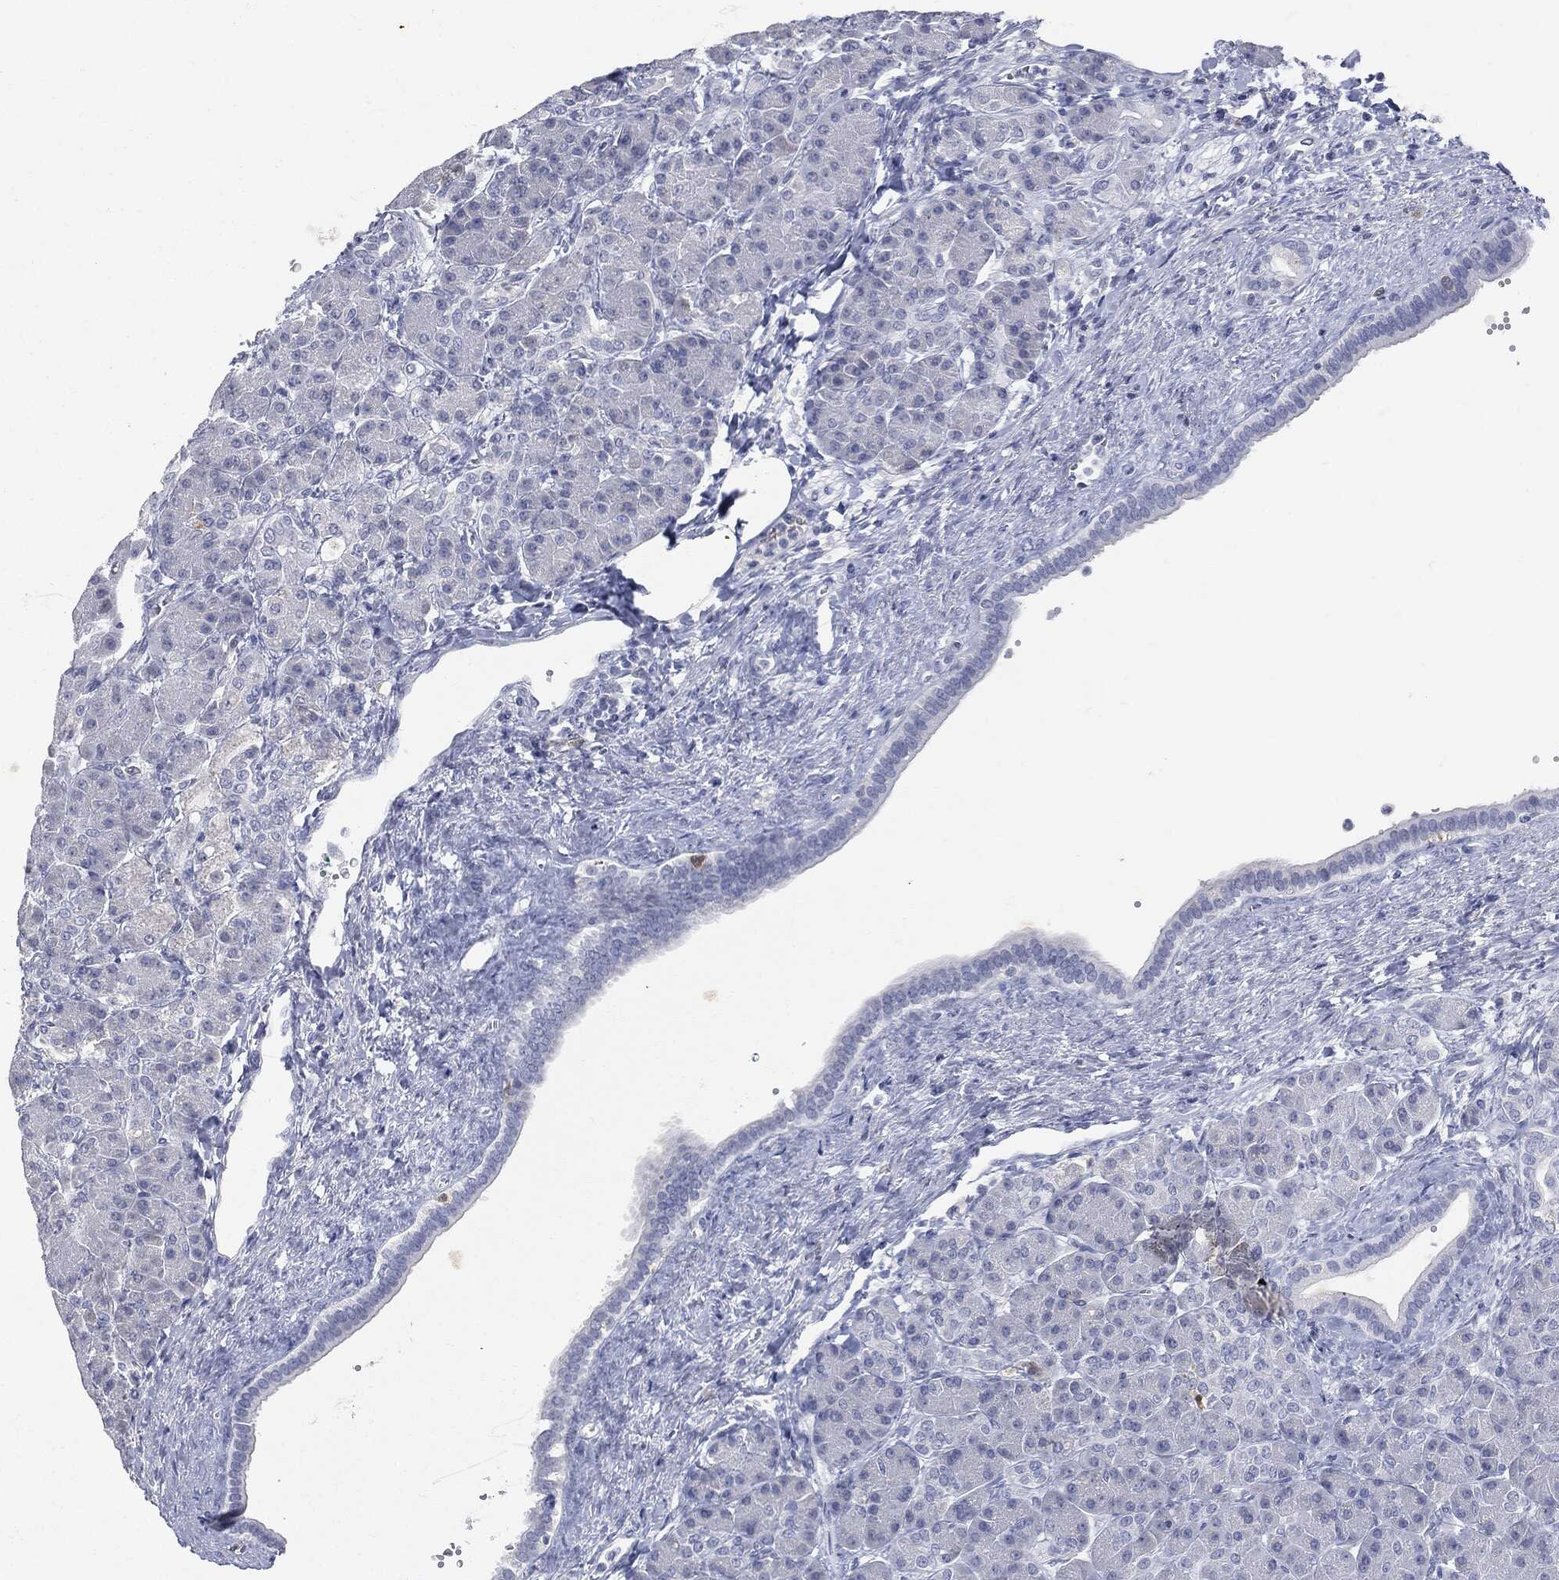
{"staining": {"intensity": "negative", "quantity": "none", "location": "none"}, "tissue": "pancreas", "cell_type": "Exocrine glandular cells", "image_type": "normal", "snomed": [{"axis": "morphology", "description": "Normal tissue, NOS"}, {"axis": "topography", "description": "Pancreas"}], "caption": "A high-resolution micrograph shows IHC staining of unremarkable pancreas, which exhibits no significant staining in exocrine glandular cells.", "gene": "UBE2C", "patient": {"sex": "female", "age": 63}}